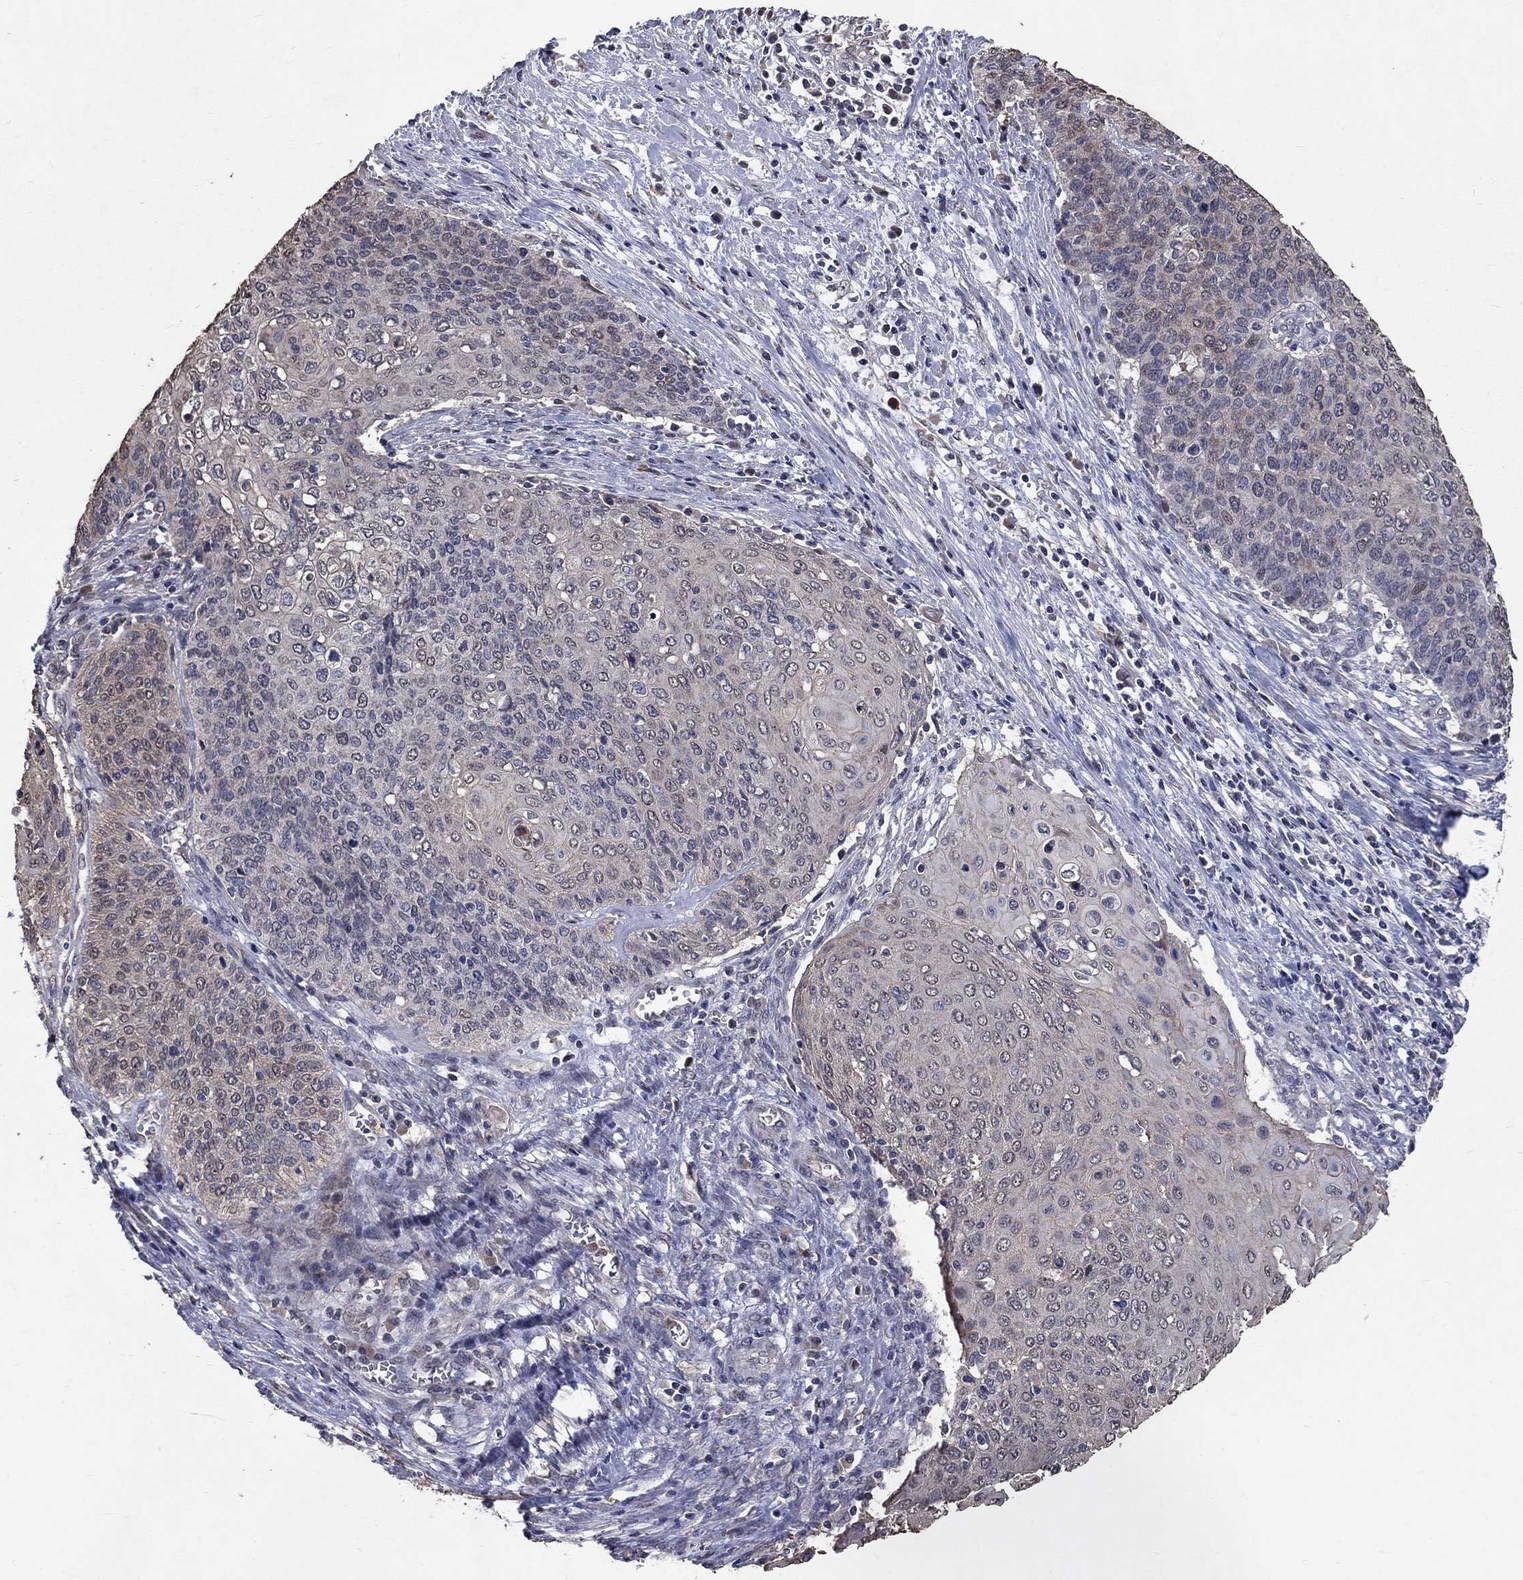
{"staining": {"intensity": "negative", "quantity": "none", "location": "none"}, "tissue": "cervical cancer", "cell_type": "Tumor cells", "image_type": "cancer", "snomed": [{"axis": "morphology", "description": "Squamous cell carcinoma, NOS"}, {"axis": "topography", "description": "Cervix"}], "caption": "An immunohistochemistry (IHC) photomicrograph of squamous cell carcinoma (cervical) is shown. There is no staining in tumor cells of squamous cell carcinoma (cervical). (DAB (3,3'-diaminobenzidine) IHC with hematoxylin counter stain).", "gene": "CHST5", "patient": {"sex": "female", "age": 39}}